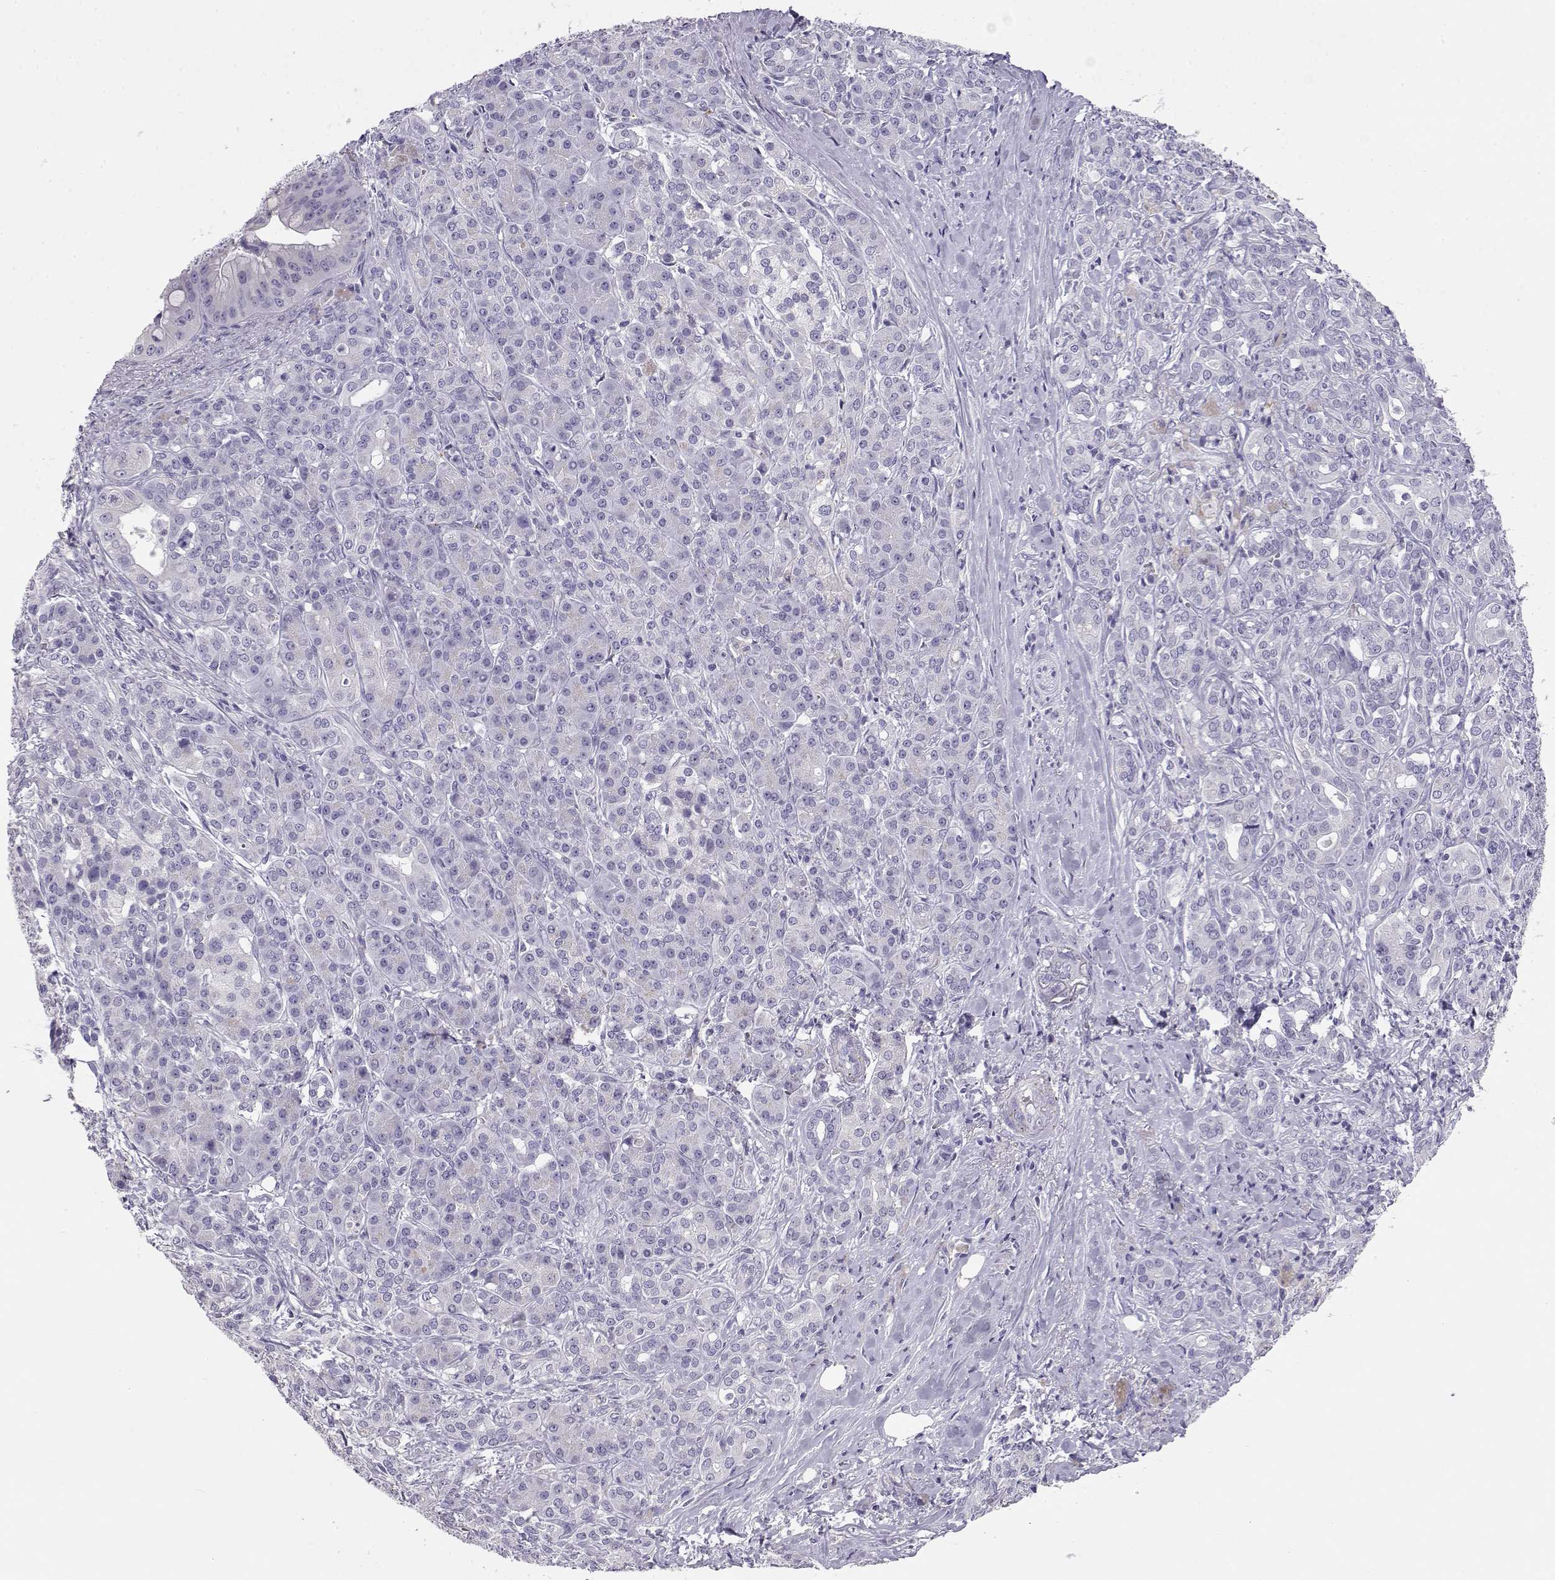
{"staining": {"intensity": "negative", "quantity": "none", "location": "none"}, "tissue": "pancreatic cancer", "cell_type": "Tumor cells", "image_type": "cancer", "snomed": [{"axis": "morphology", "description": "Normal tissue, NOS"}, {"axis": "morphology", "description": "Inflammation, NOS"}, {"axis": "morphology", "description": "Adenocarcinoma, NOS"}, {"axis": "topography", "description": "Pancreas"}], "caption": "Immunohistochemistry (IHC) histopathology image of human adenocarcinoma (pancreatic) stained for a protein (brown), which shows no staining in tumor cells.", "gene": "ENDOU", "patient": {"sex": "male", "age": 57}}